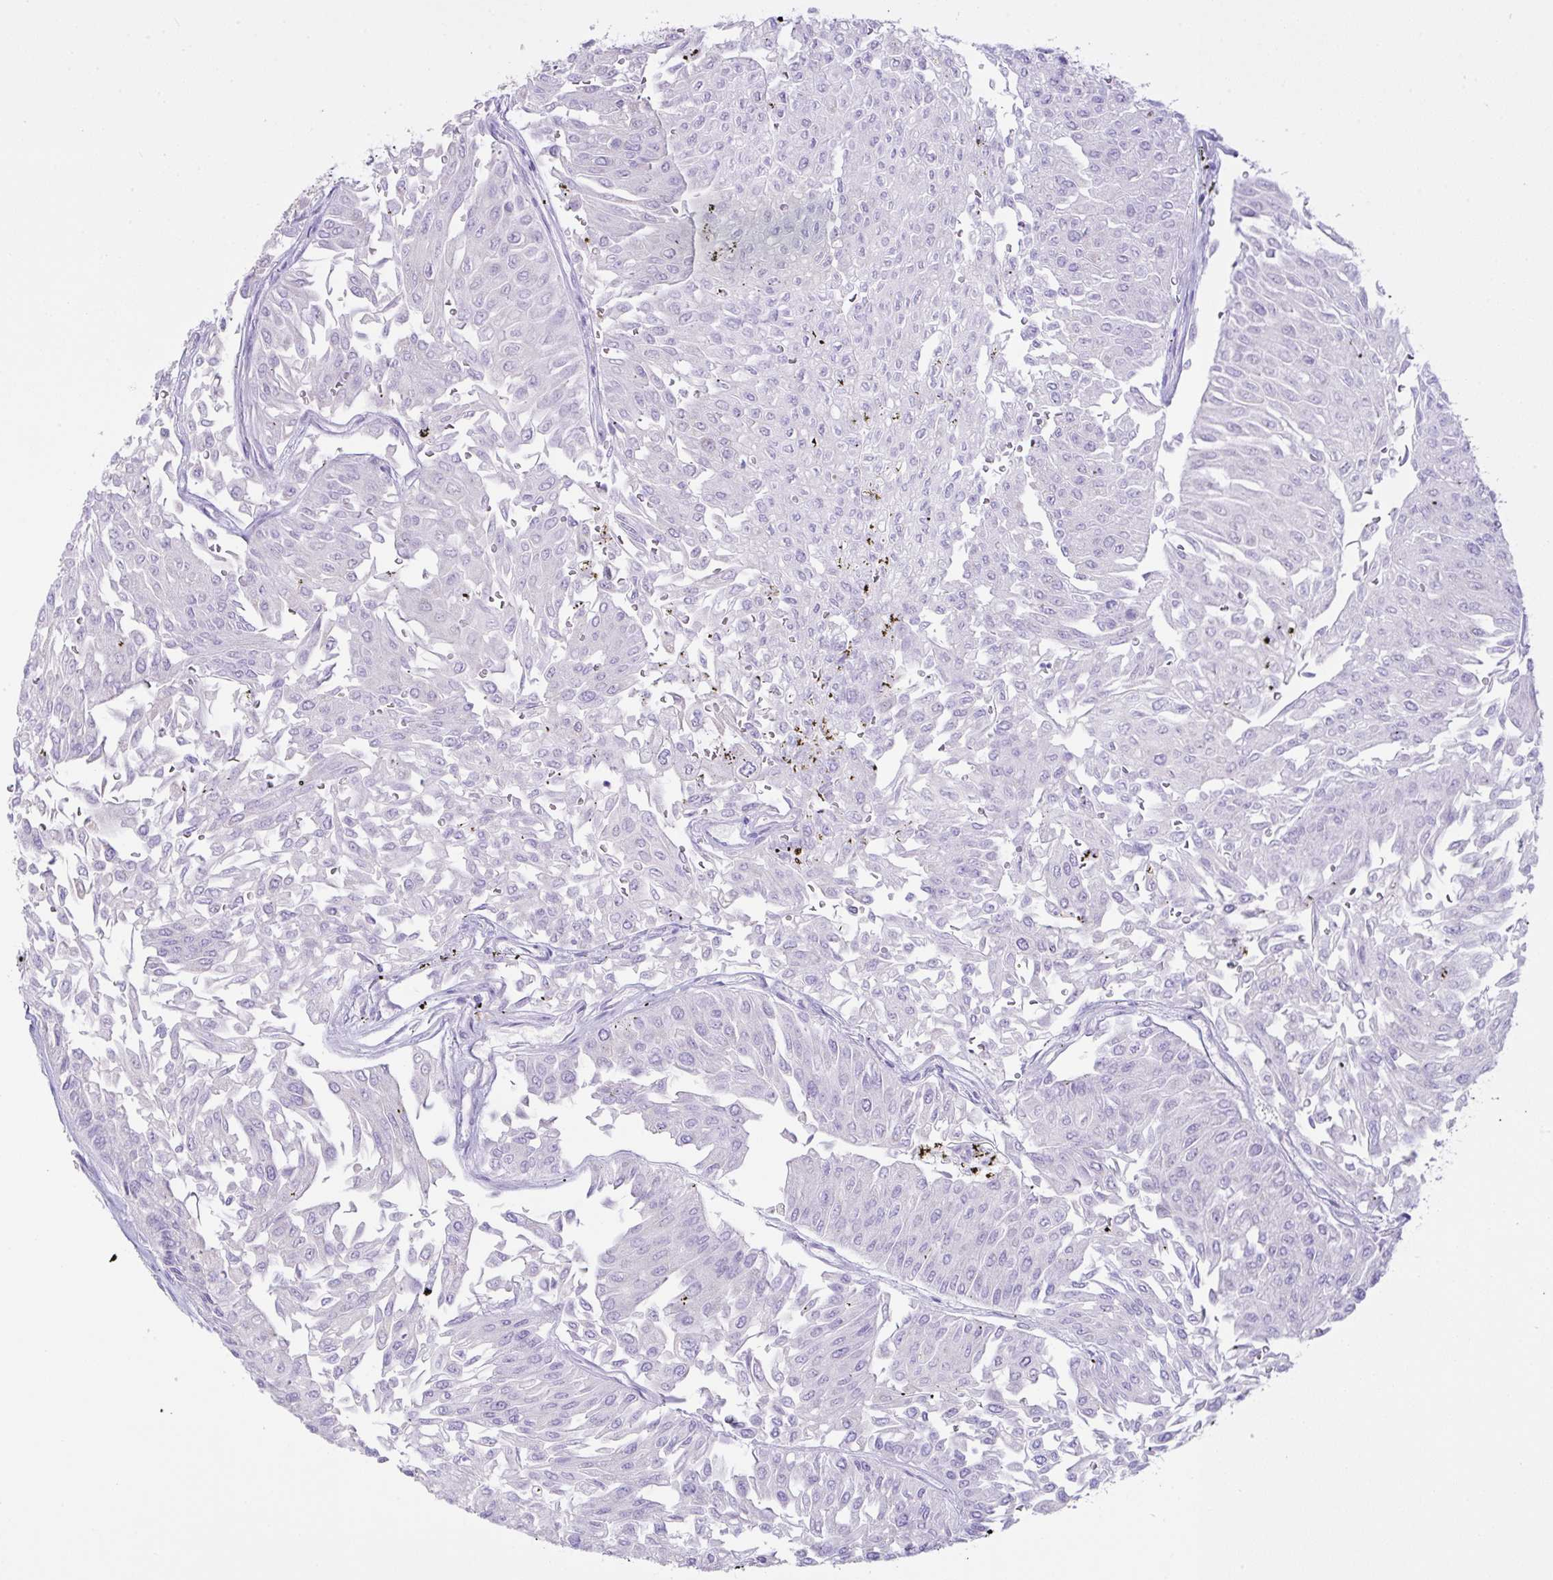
{"staining": {"intensity": "negative", "quantity": "none", "location": "none"}, "tissue": "urothelial cancer", "cell_type": "Tumor cells", "image_type": "cancer", "snomed": [{"axis": "morphology", "description": "Urothelial carcinoma, Low grade"}, {"axis": "topography", "description": "Urinary bladder"}], "caption": "DAB immunohistochemical staining of human urothelial cancer demonstrates no significant expression in tumor cells.", "gene": "CST11", "patient": {"sex": "male", "age": 67}}